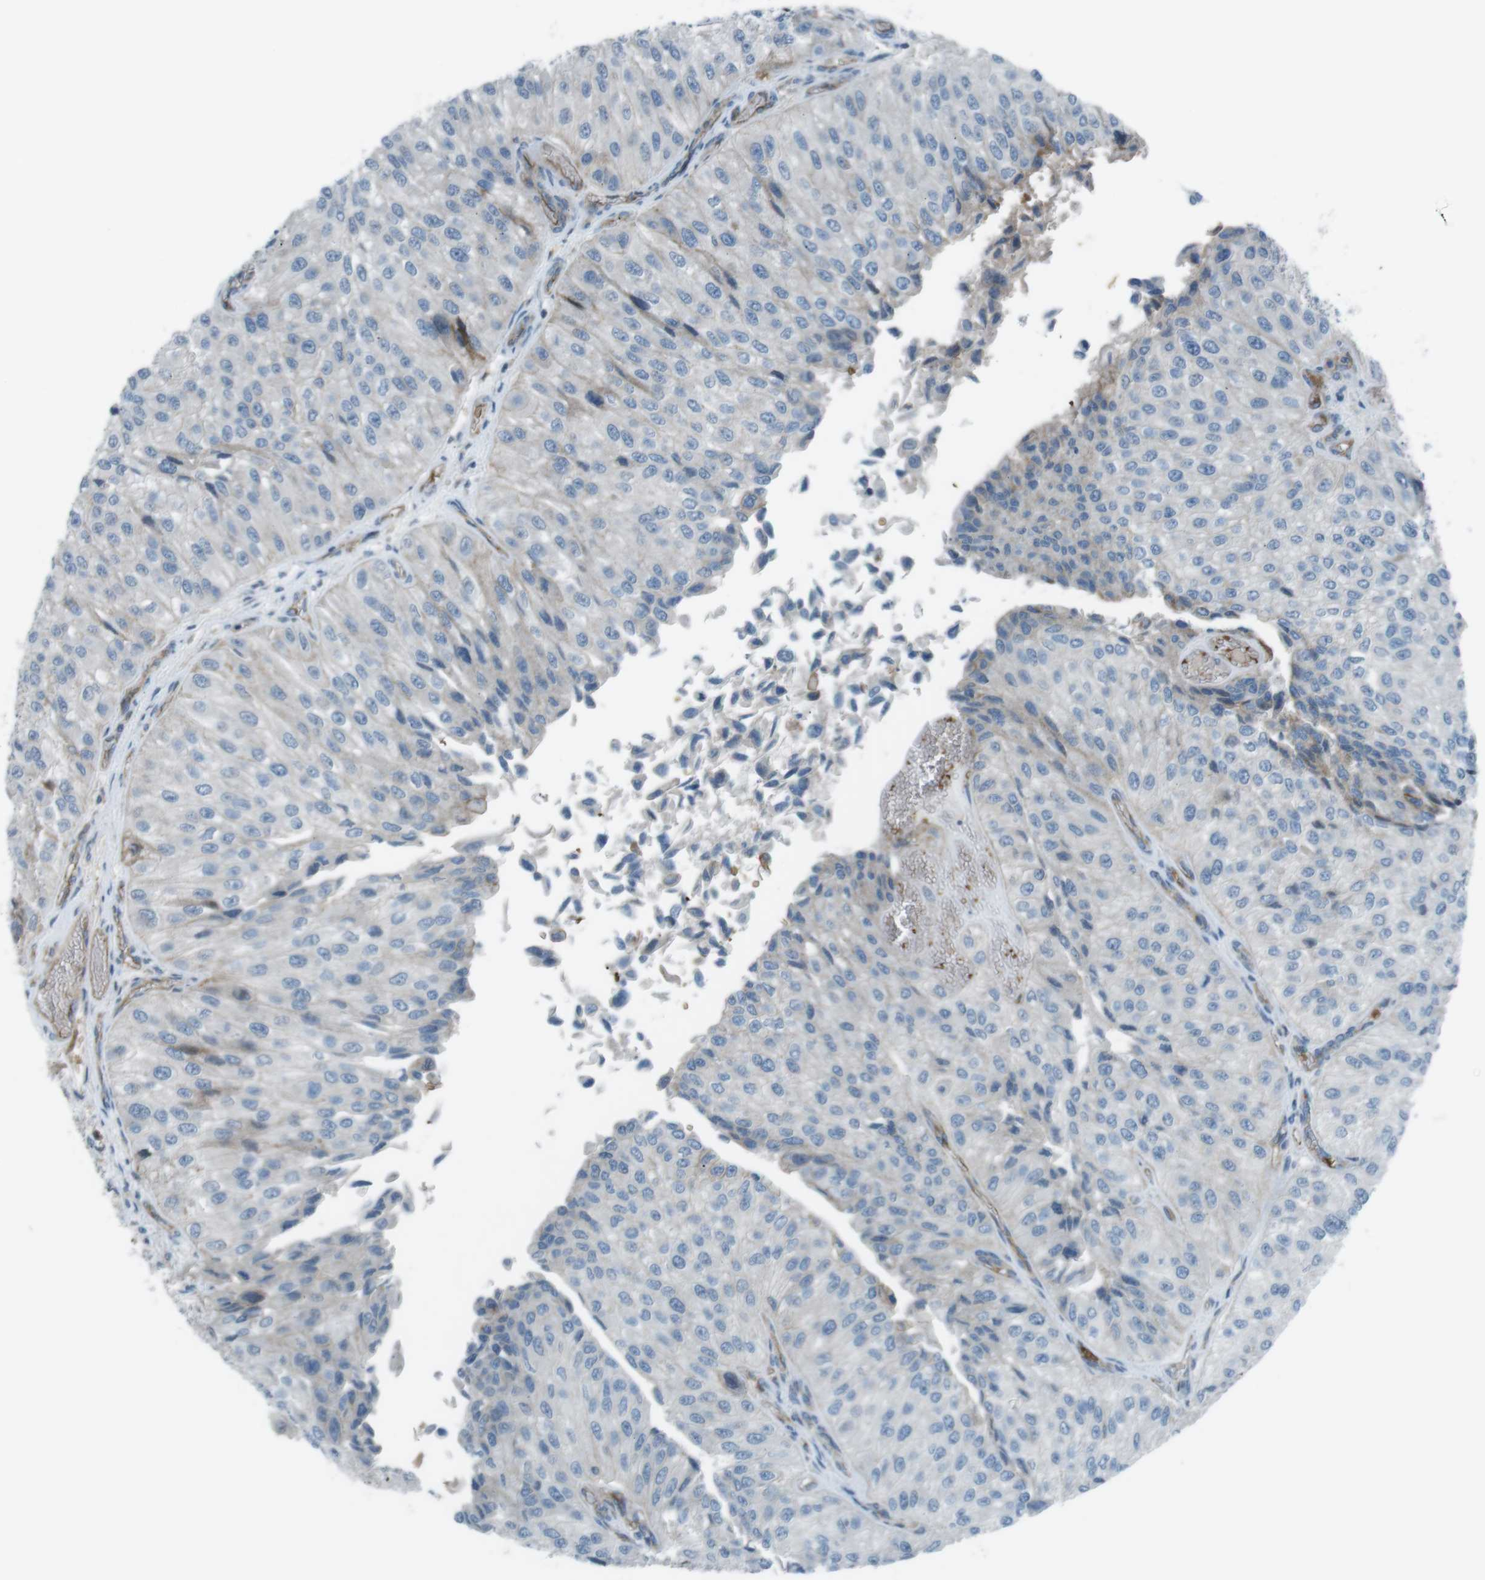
{"staining": {"intensity": "negative", "quantity": "none", "location": "none"}, "tissue": "urothelial cancer", "cell_type": "Tumor cells", "image_type": "cancer", "snomed": [{"axis": "morphology", "description": "Urothelial carcinoma, High grade"}, {"axis": "topography", "description": "Kidney"}, {"axis": "topography", "description": "Urinary bladder"}], "caption": "High magnification brightfield microscopy of urothelial cancer stained with DAB (brown) and counterstained with hematoxylin (blue): tumor cells show no significant positivity.", "gene": "SPTA1", "patient": {"sex": "male", "age": 77}}